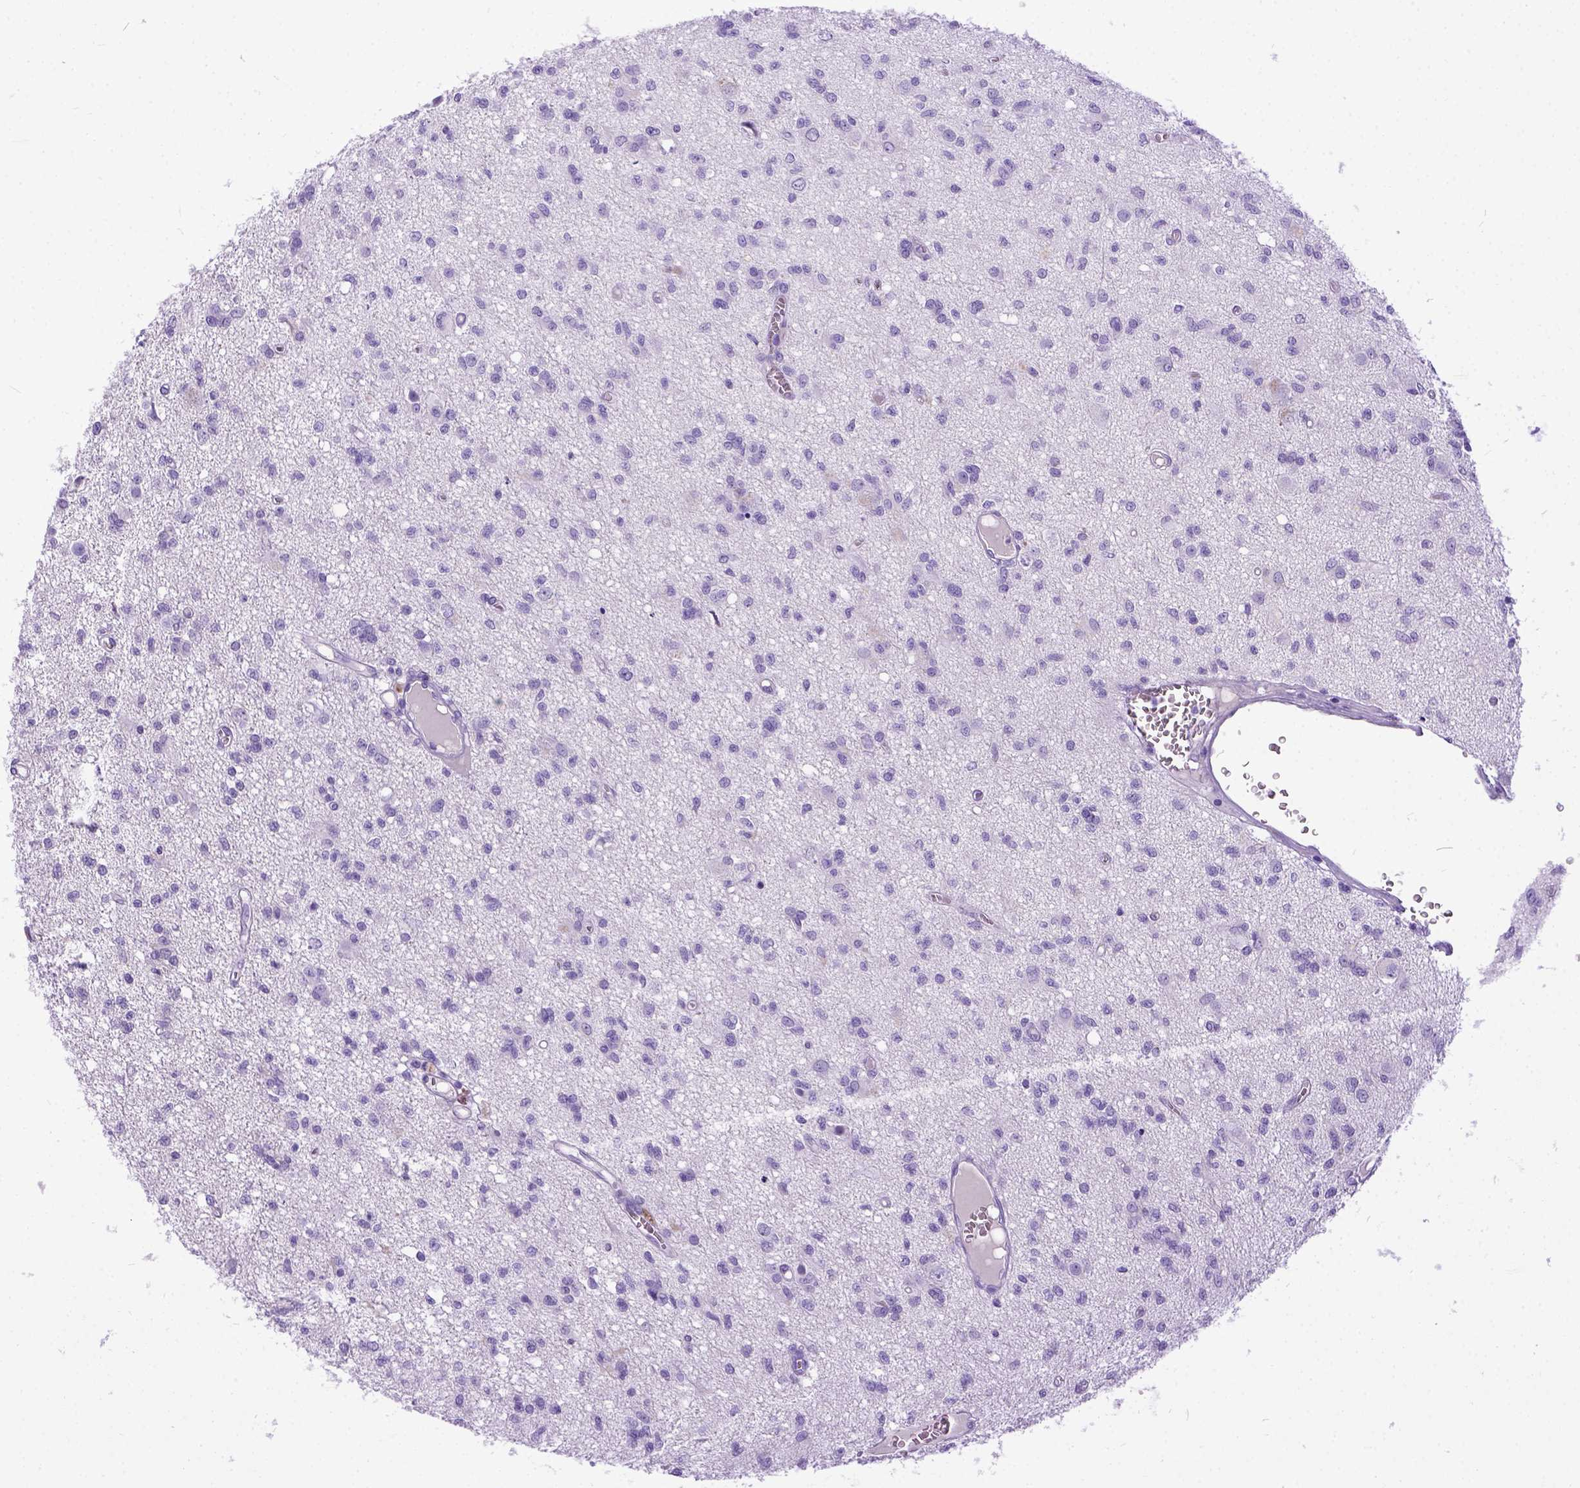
{"staining": {"intensity": "negative", "quantity": "none", "location": "none"}, "tissue": "glioma", "cell_type": "Tumor cells", "image_type": "cancer", "snomed": [{"axis": "morphology", "description": "Glioma, malignant, Low grade"}, {"axis": "topography", "description": "Brain"}], "caption": "Protein analysis of glioma shows no significant expression in tumor cells.", "gene": "IGF2", "patient": {"sex": "male", "age": 64}}